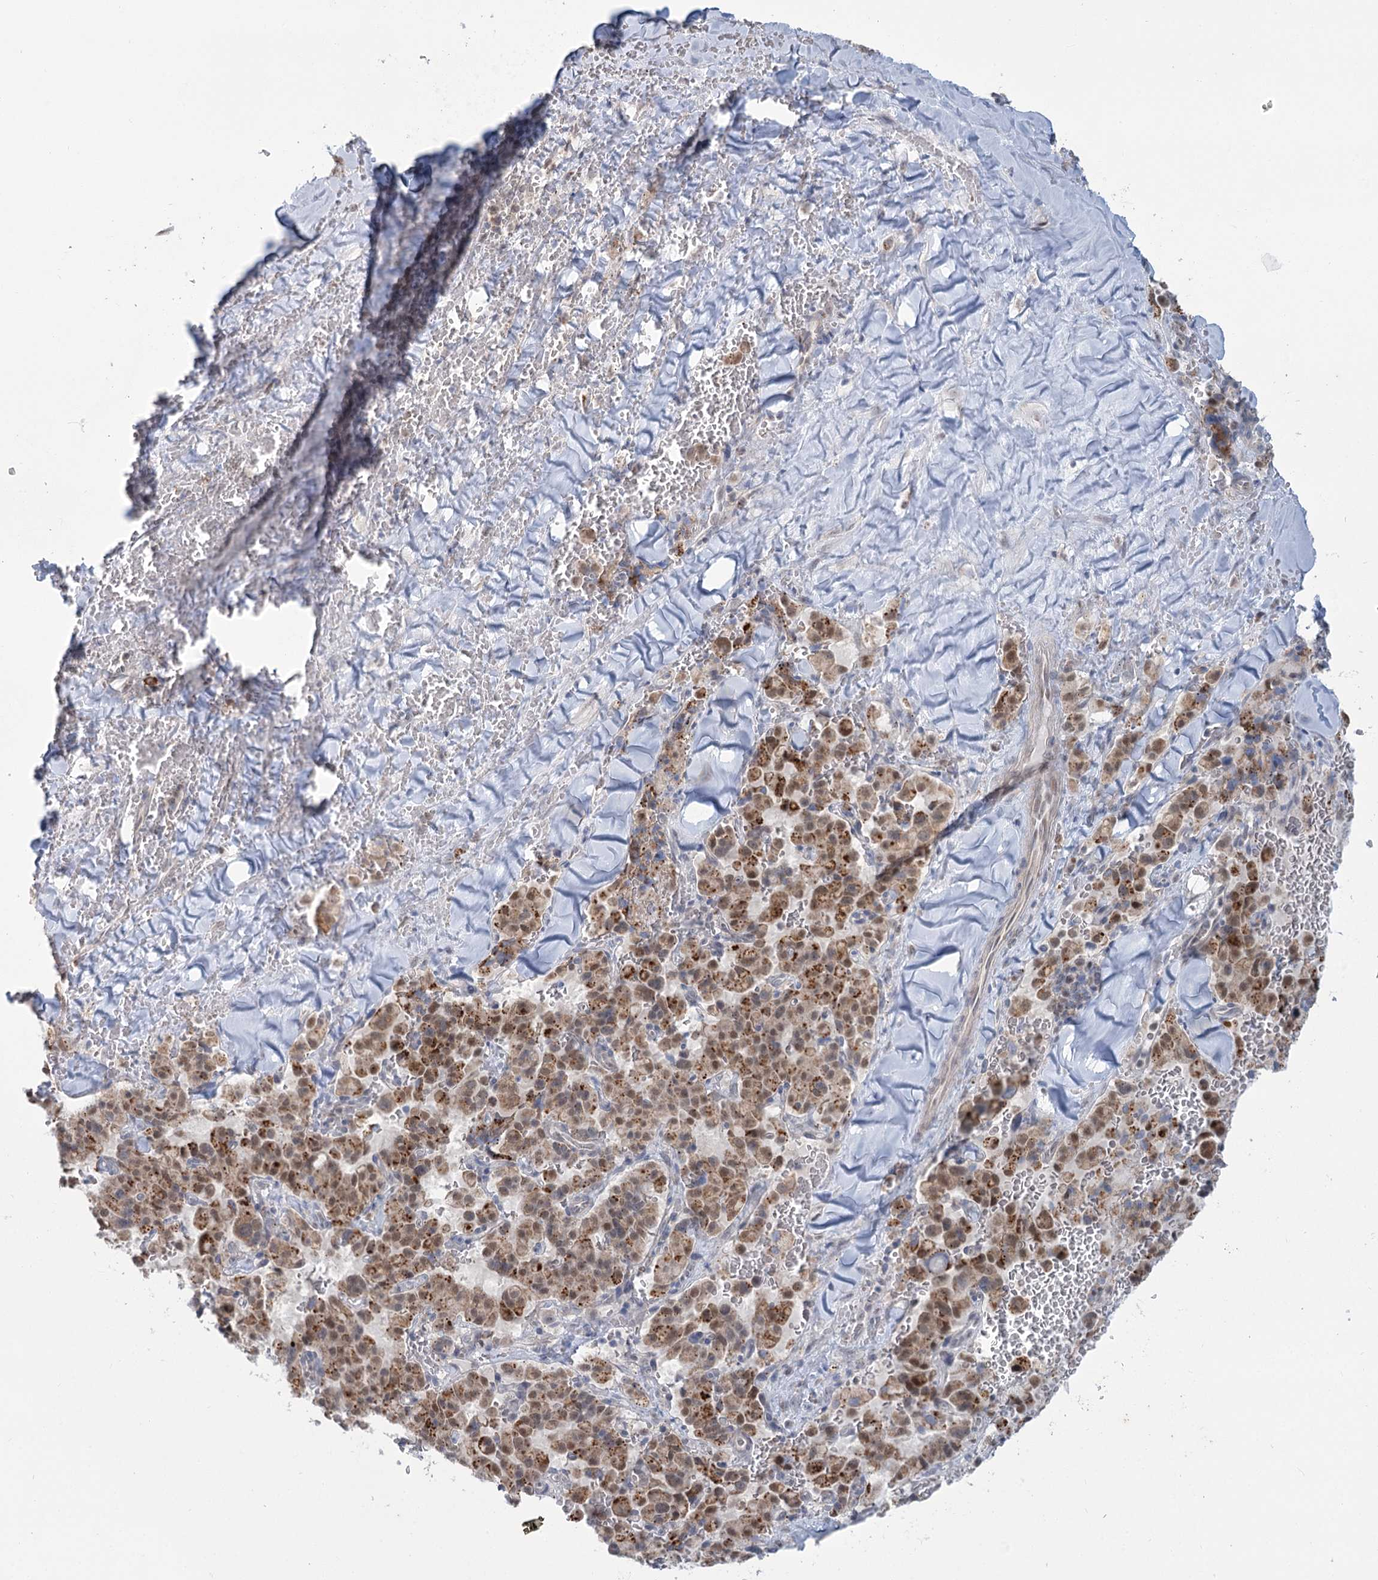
{"staining": {"intensity": "moderate", "quantity": ">75%", "location": "cytoplasmic/membranous,nuclear"}, "tissue": "pancreatic cancer", "cell_type": "Tumor cells", "image_type": "cancer", "snomed": [{"axis": "morphology", "description": "Adenocarcinoma, NOS"}, {"axis": "topography", "description": "Pancreas"}], "caption": "About >75% of tumor cells in pancreatic cancer exhibit moderate cytoplasmic/membranous and nuclear protein positivity as visualized by brown immunohistochemical staining.", "gene": "MTG1", "patient": {"sex": "male", "age": 65}}